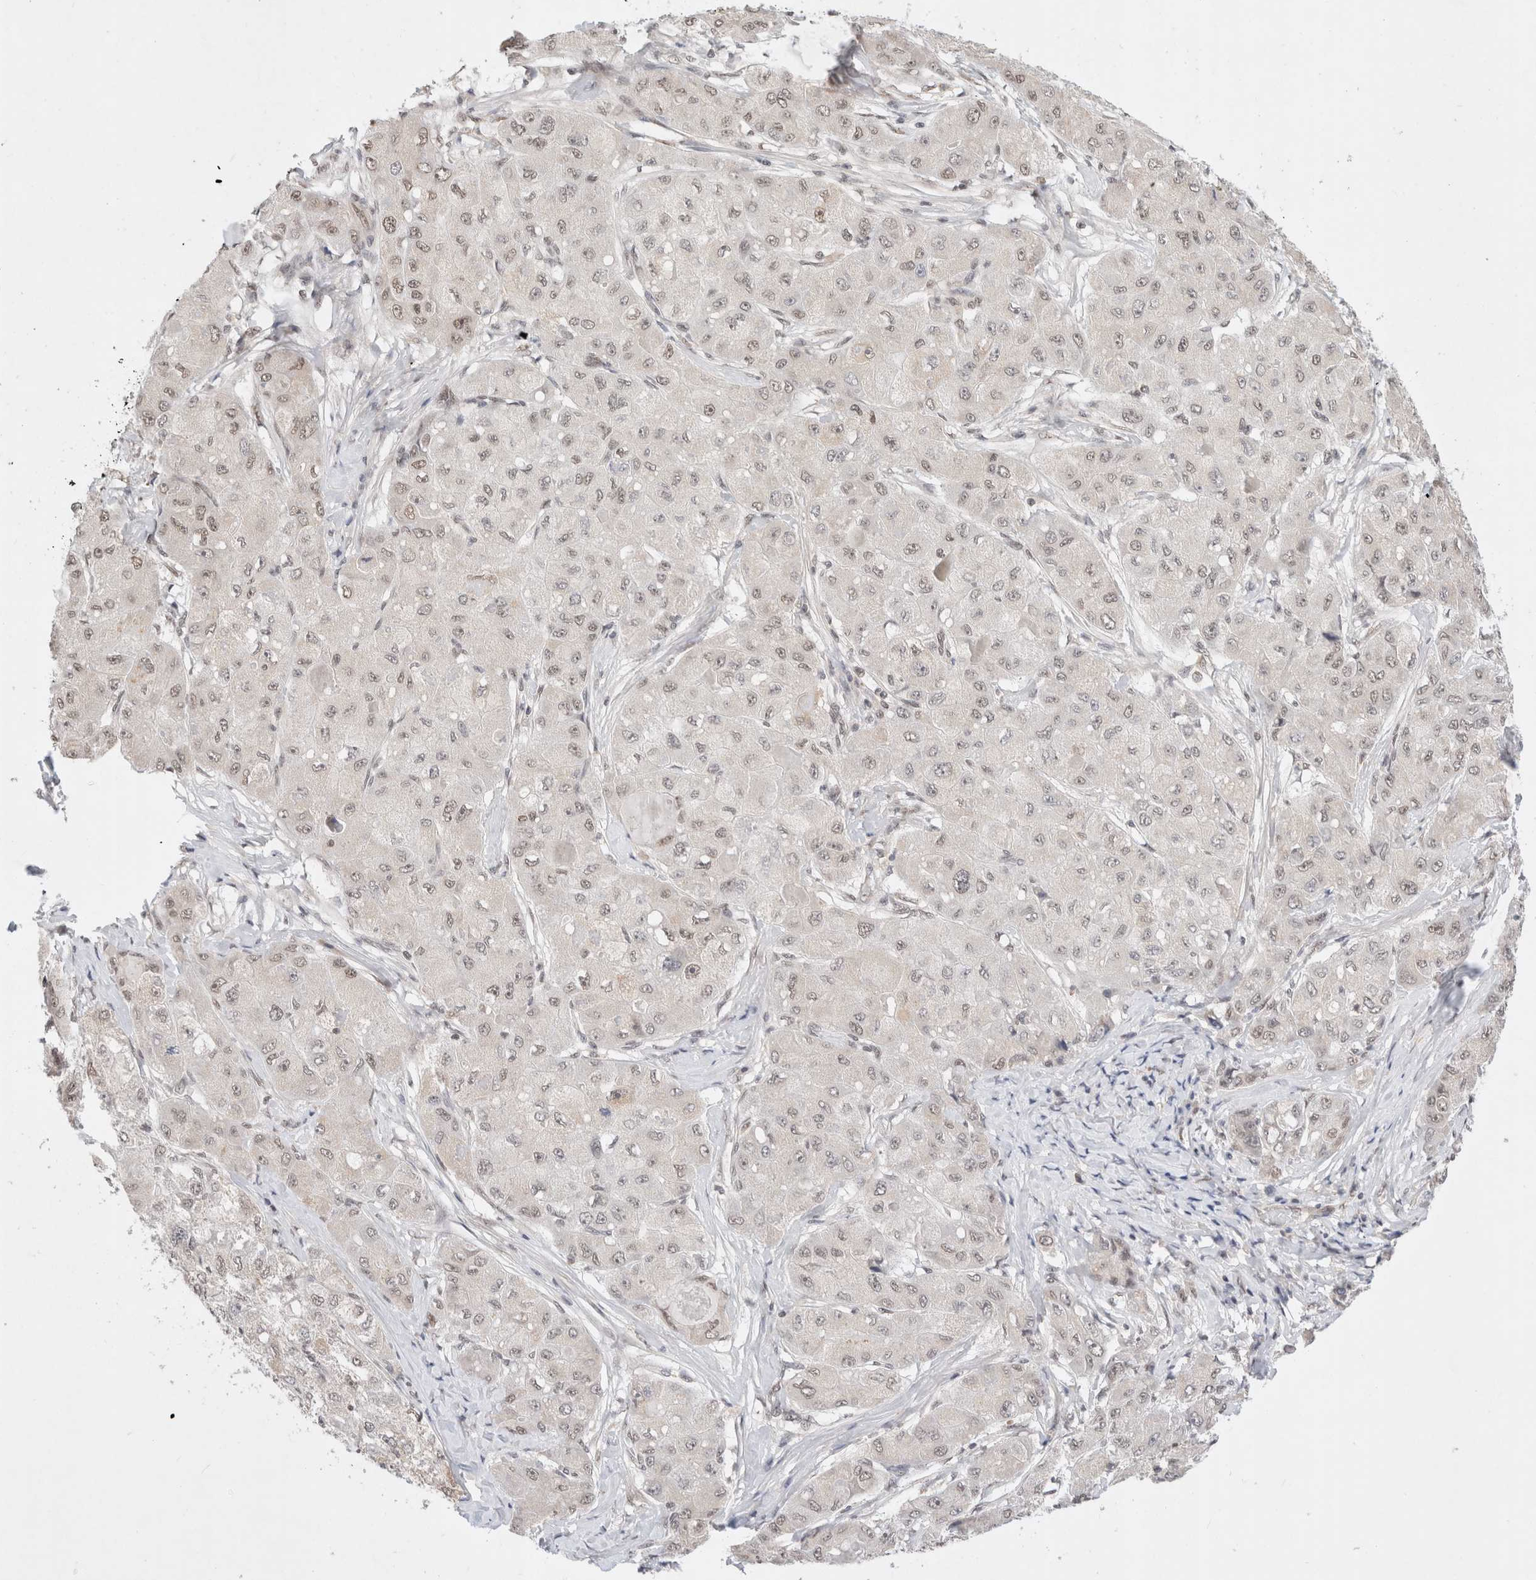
{"staining": {"intensity": "moderate", "quantity": "25%-75%", "location": "nuclear"}, "tissue": "liver cancer", "cell_type": "Tumor cells", "image_type": "cancer", "snomed": [{"axis": "morphology", "description": "Carcinoma, Hepatocellular, NOS"}, {"axis": "topography", "description": "Liver"}], "caption": "Protein expression analysis of human liver cancer reveals moderate nuclear expression in about 25%-75% of tumor cells. (brown staining indicates protein expression, while blue staining denotes nuclei).", "gene": "GTF2I", "patient": {"sex": "male", "age": 80}}